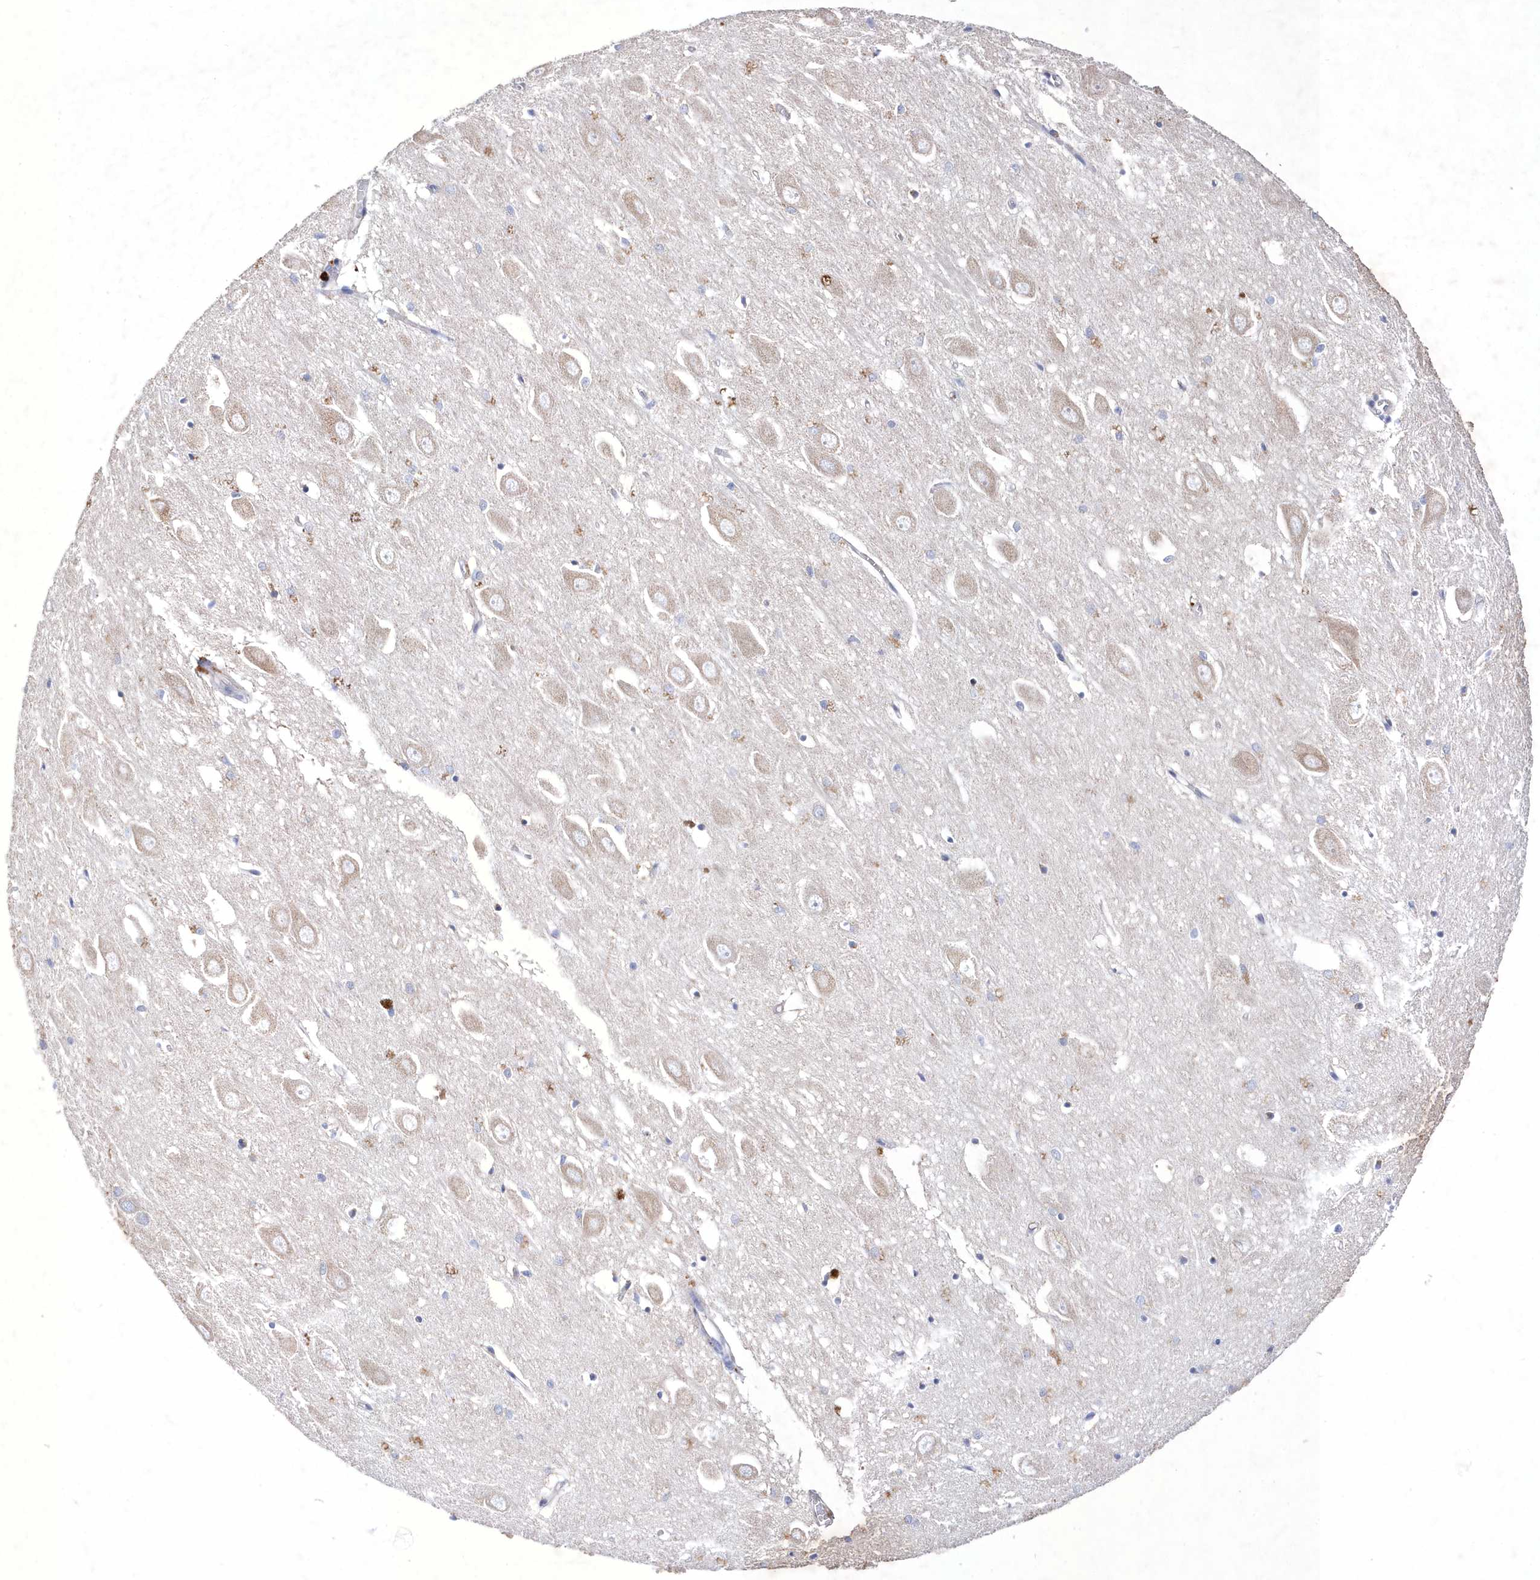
{"staining": {"intensity": "moderate", "quantity": "<25%", "location": "cytoplasmic/membranous"}, "tissue": "hippocampus", "cell_type": "Glial cells", "image_type": "normal", "snomed": [{"axis": "morphology", "description": "Normal tissue, NOS"}, {"axis": "topography", "description": "Hippocampus"}], "caption": "Protein staining displays moderate cytoplasmic/membranous staining in about <25% of glial cells in normal hippocampus.", "gene": "METTL8", "patient": {"sex": "female", "age": 64}}